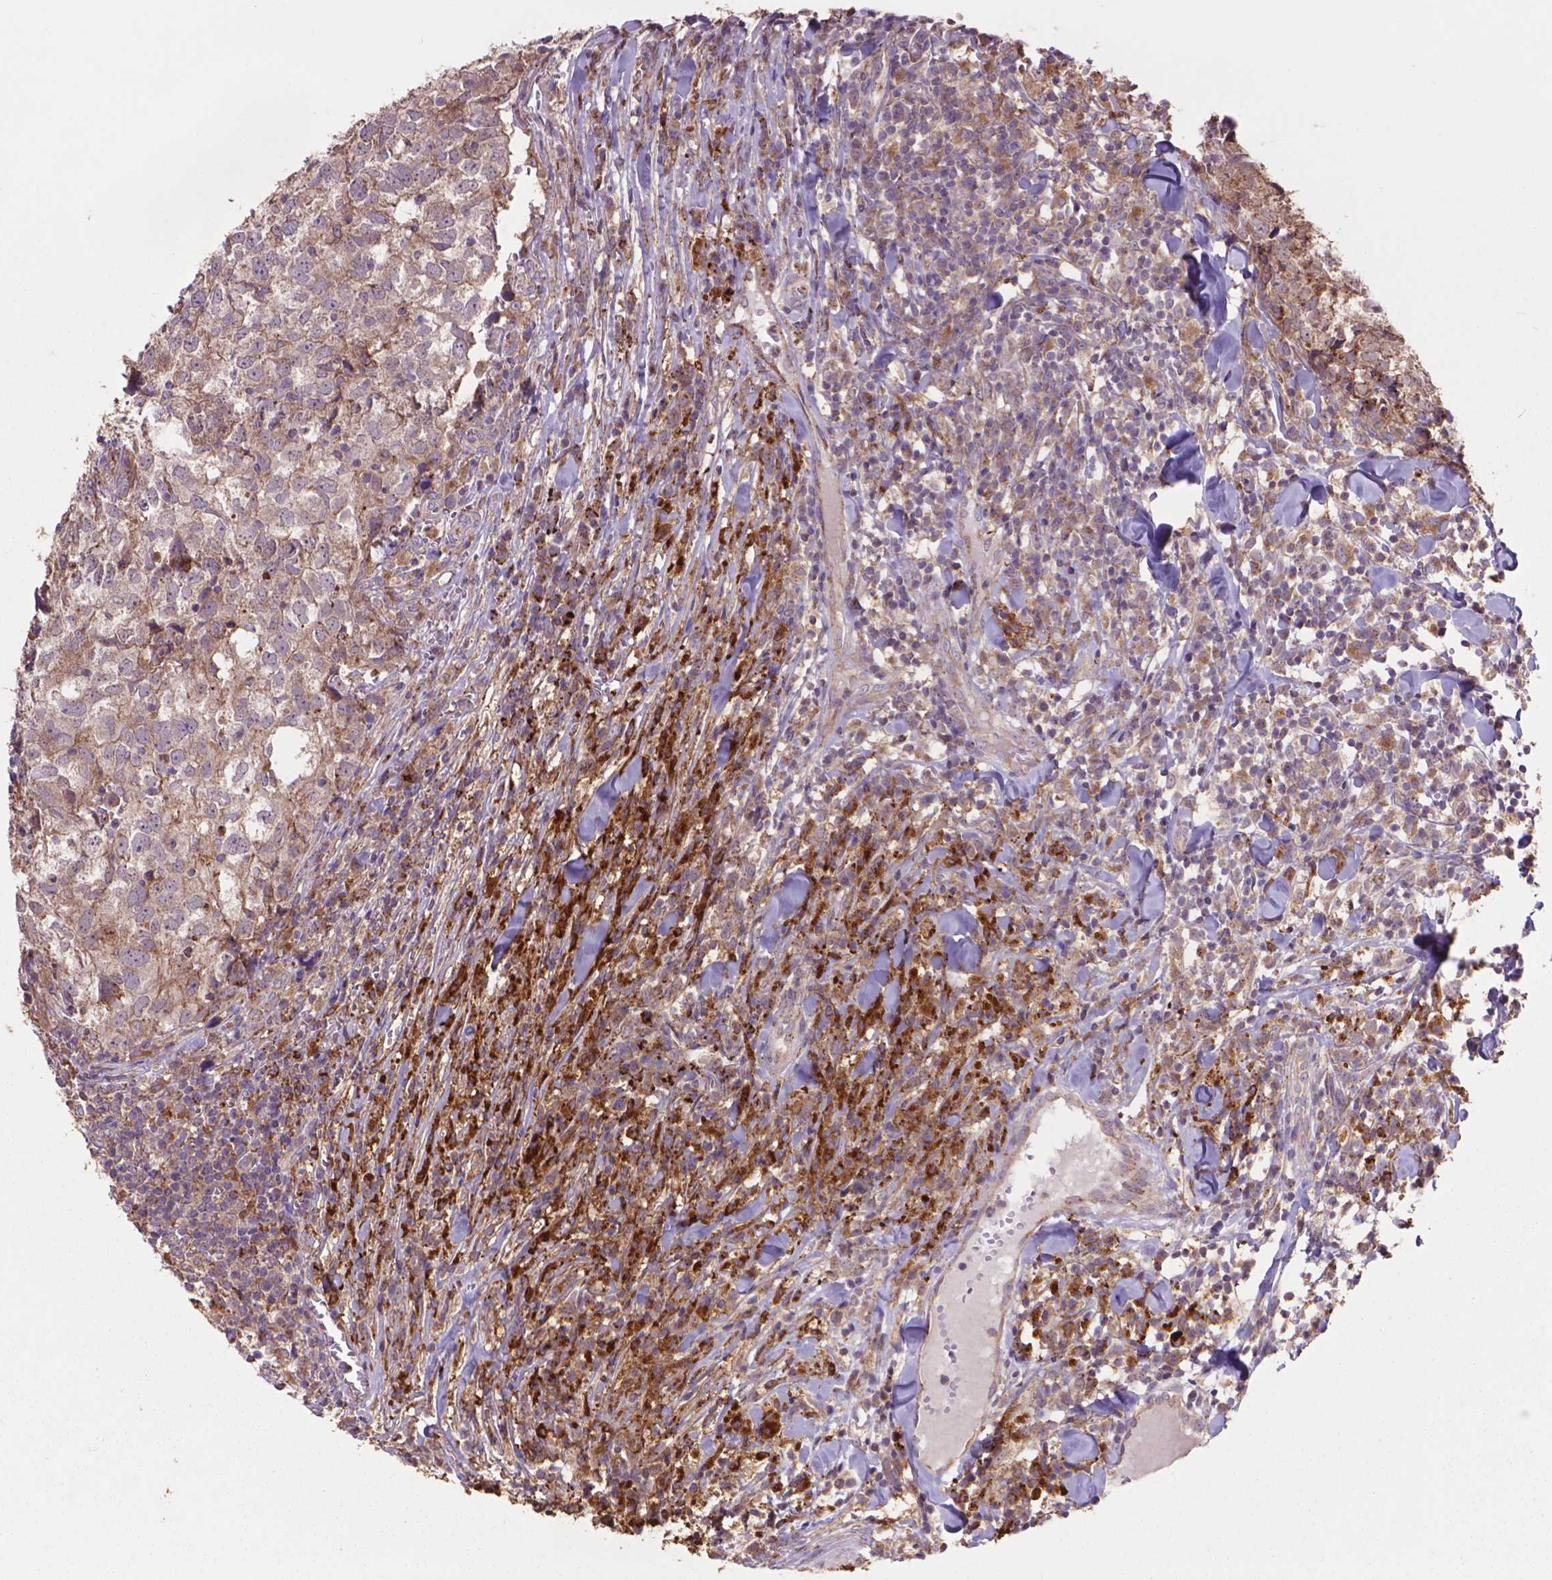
{"staining": {"intensity": "moderate", "quantity": ">75%", "location": "cytoplasmic/membranous"}, "tissue": "breast cancer", "cell_type": "Tumor cells", "image_type": "cancer", "snomed": [{"axis": "morphology", "description": "Duct carcinoma"}, {"axis": "topography", "description": "Breast"}], "caption": "Brown immunohistochemical staining in breast cancer (invasive ductal carcinoma) exhibits moderate cytoplasmic/membranous expression in about >75% of tumor cells.", "gene": "GLB1", "patient": {"sex": "female", "age": 30}}